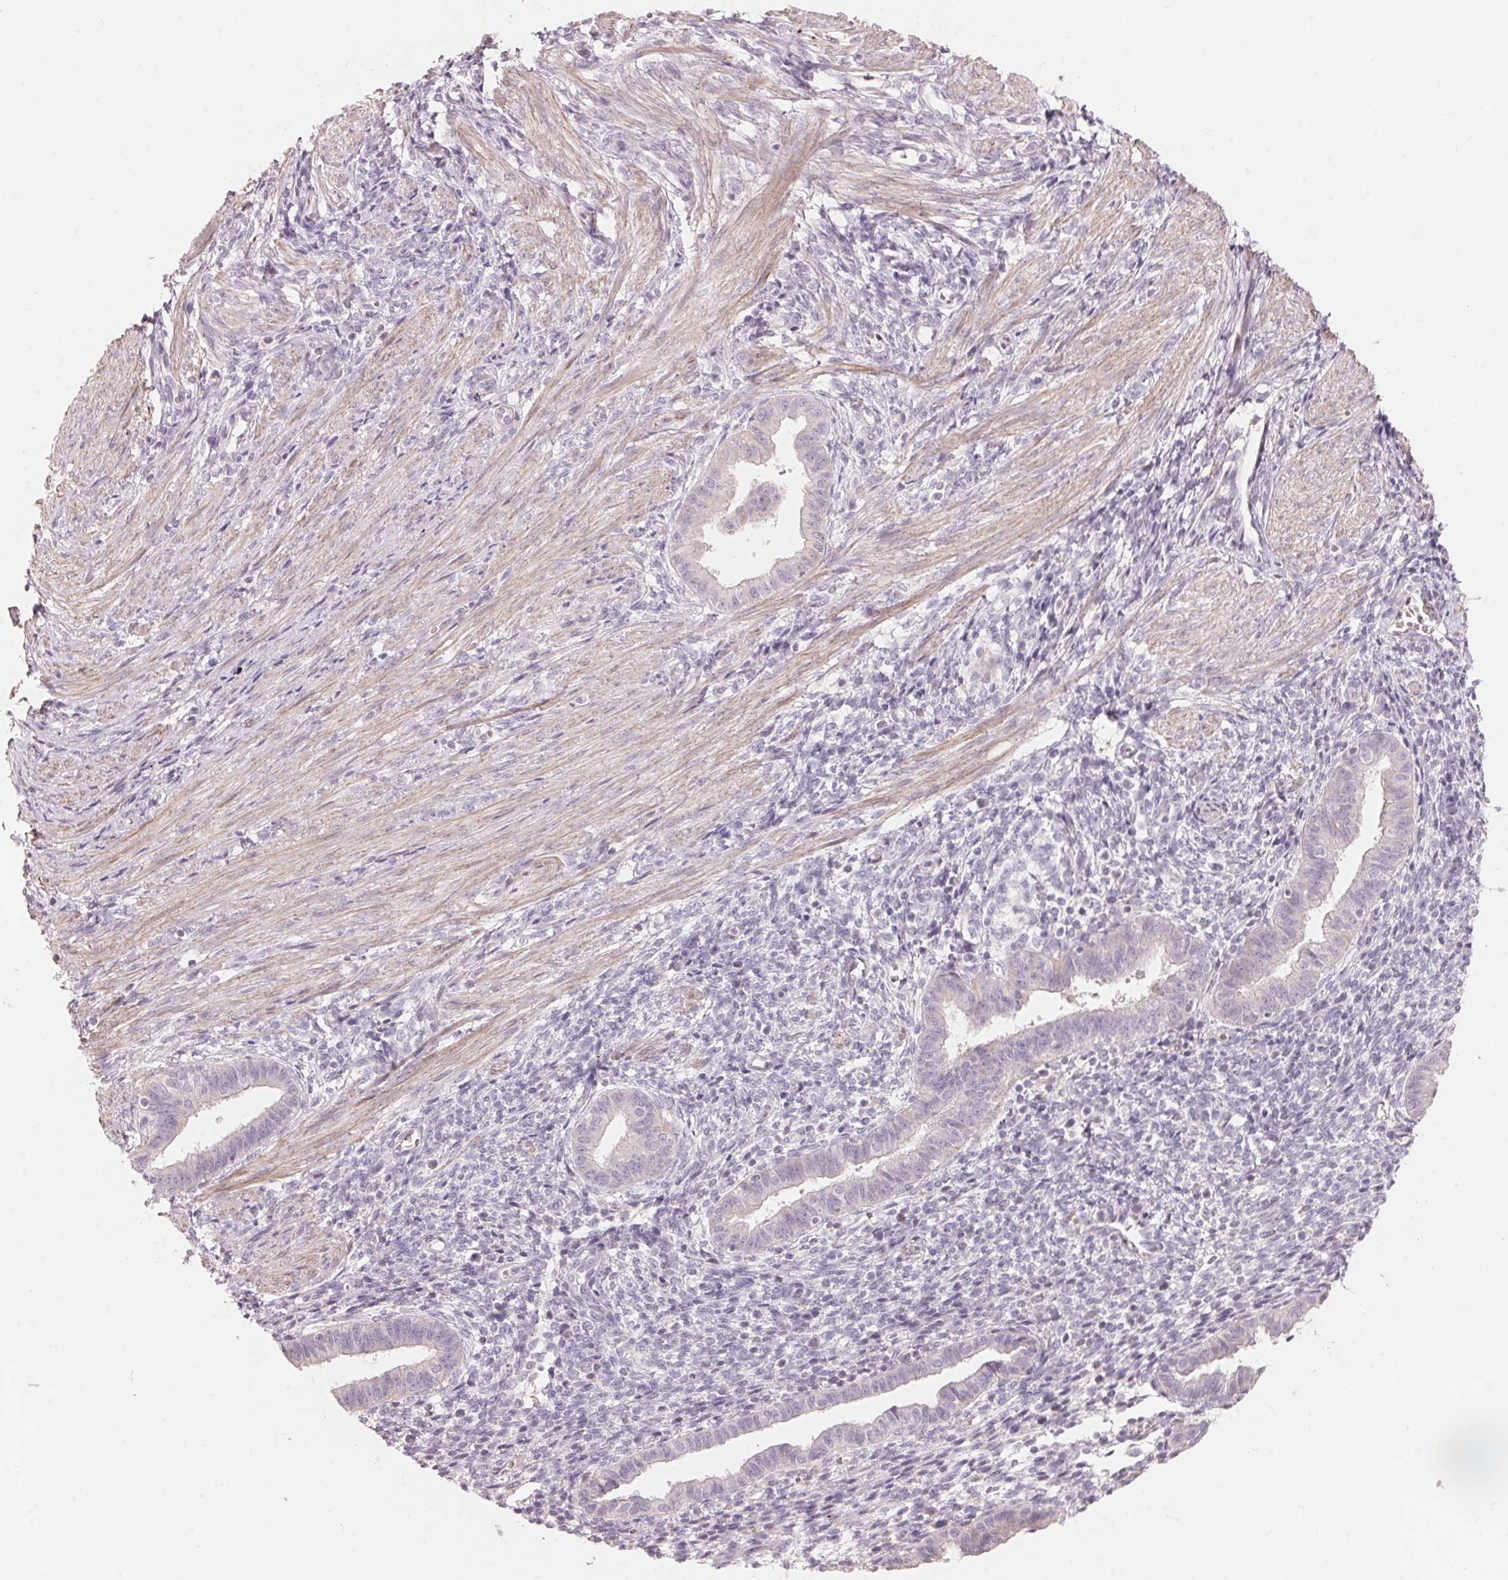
{"staining": {"intensity": "negative", "quantity": "none", "location": "none"}, "tissue": "endometrium", "cell_type": "Cells in endometrial stroma", "image_type": "normal", "snomed": [{"axis": "morphology", "description": "Normal tissue, NOS"}, {"axis": "topography", "description": "Endometrium"}], "caption": "The histopathology image displays no significant expression in cells in endometrial stroma of endometrium.", "gene": "TP53AIP1", "patient": {"sex": "female", "age": 37}}